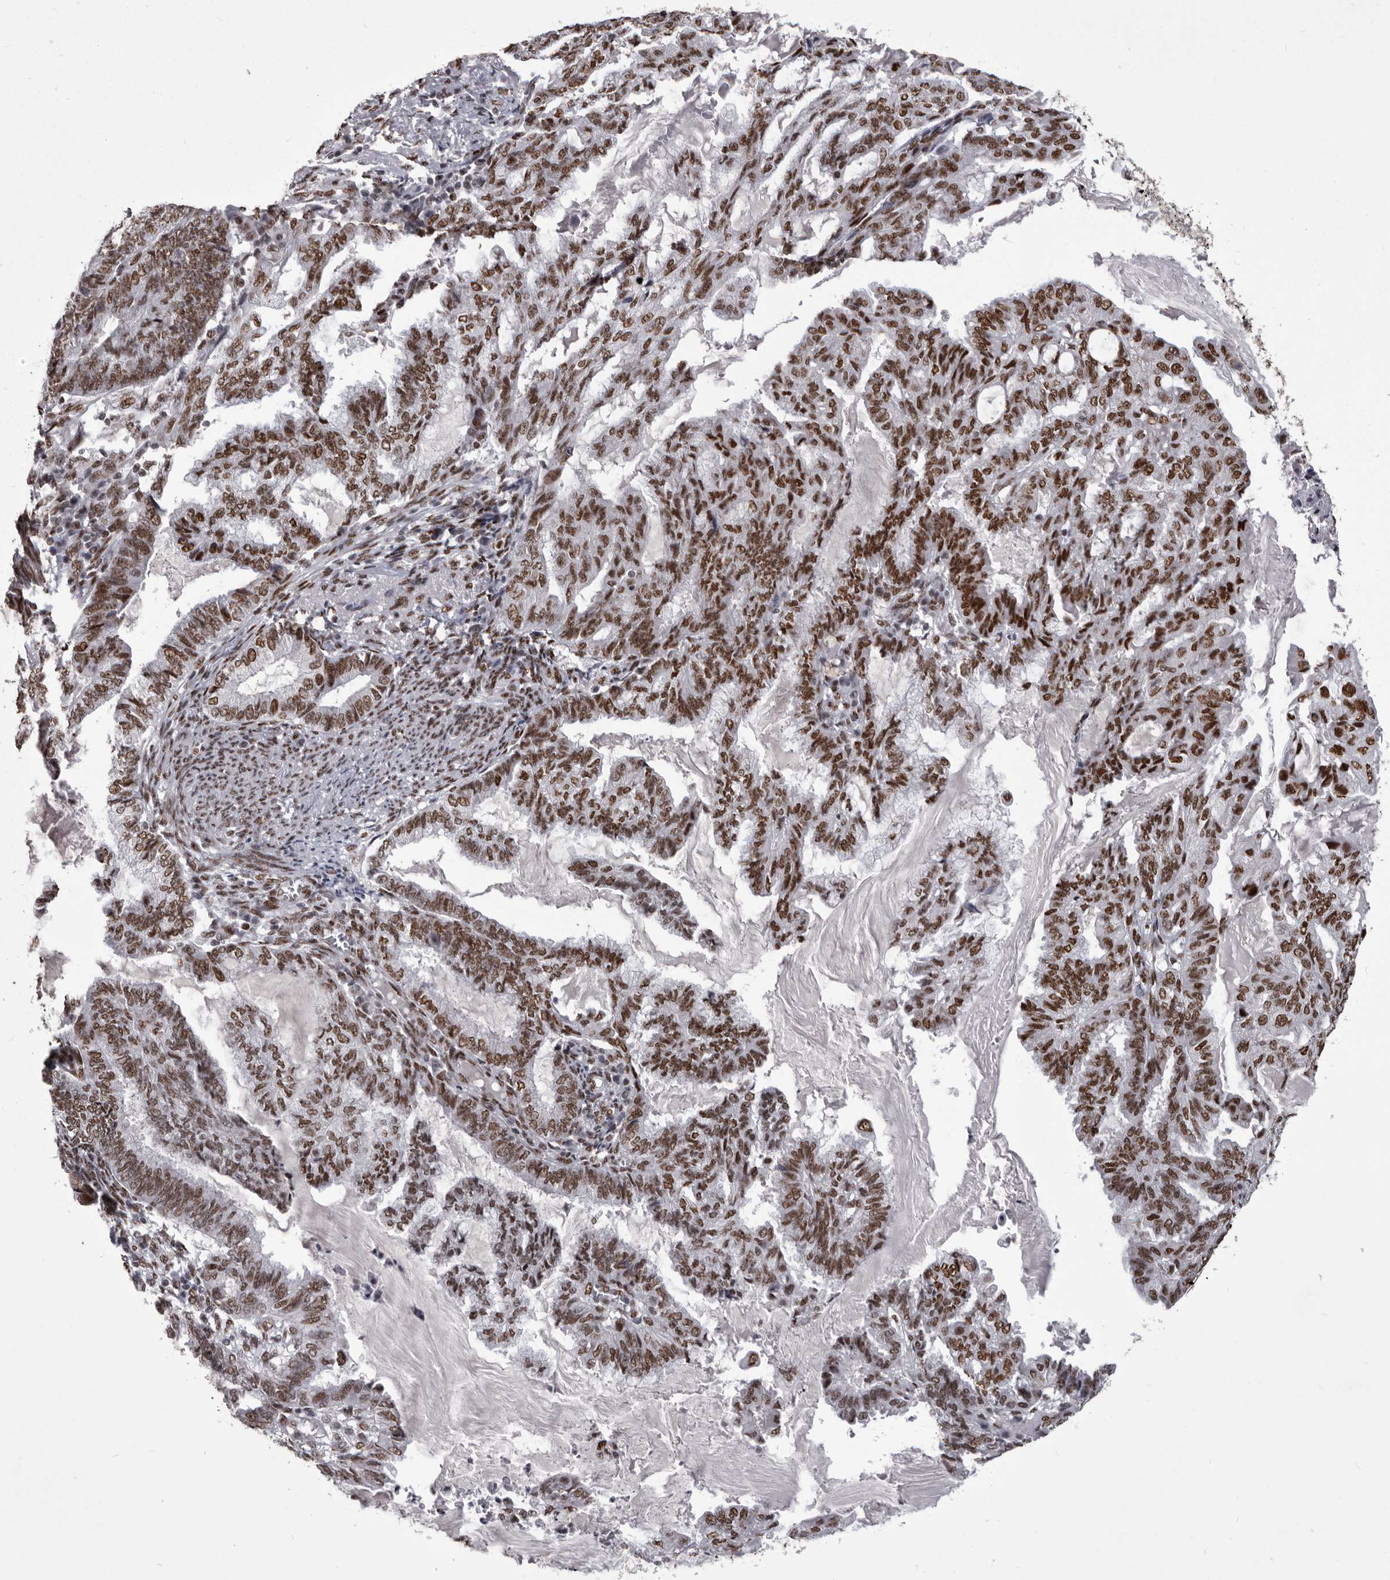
{"staining": {"intensity": "strong", "quantity": ">75%", "location": "nuclear"}, "tissue": "endometrial cancer", "cell_type": "Tumor cells", "image_type": "cancer", "snomed": [{"axis": "morphology", "description": "Adenocarcinoma, NOS"}, {"axis": "topography", "description": "Endometrium"}], "caption": "IHC histopathology image of neoplastic tissue: human endometrial cancer (adenocarcinoma) stained using immunohistochemistry demonstrates high levels of strong protein expression localized specifically in the nuclear of tumor cells, appearing as a nuclear brown color.", "gene": "NUMA1", "patient": {"sex": "female", "age": 86}}